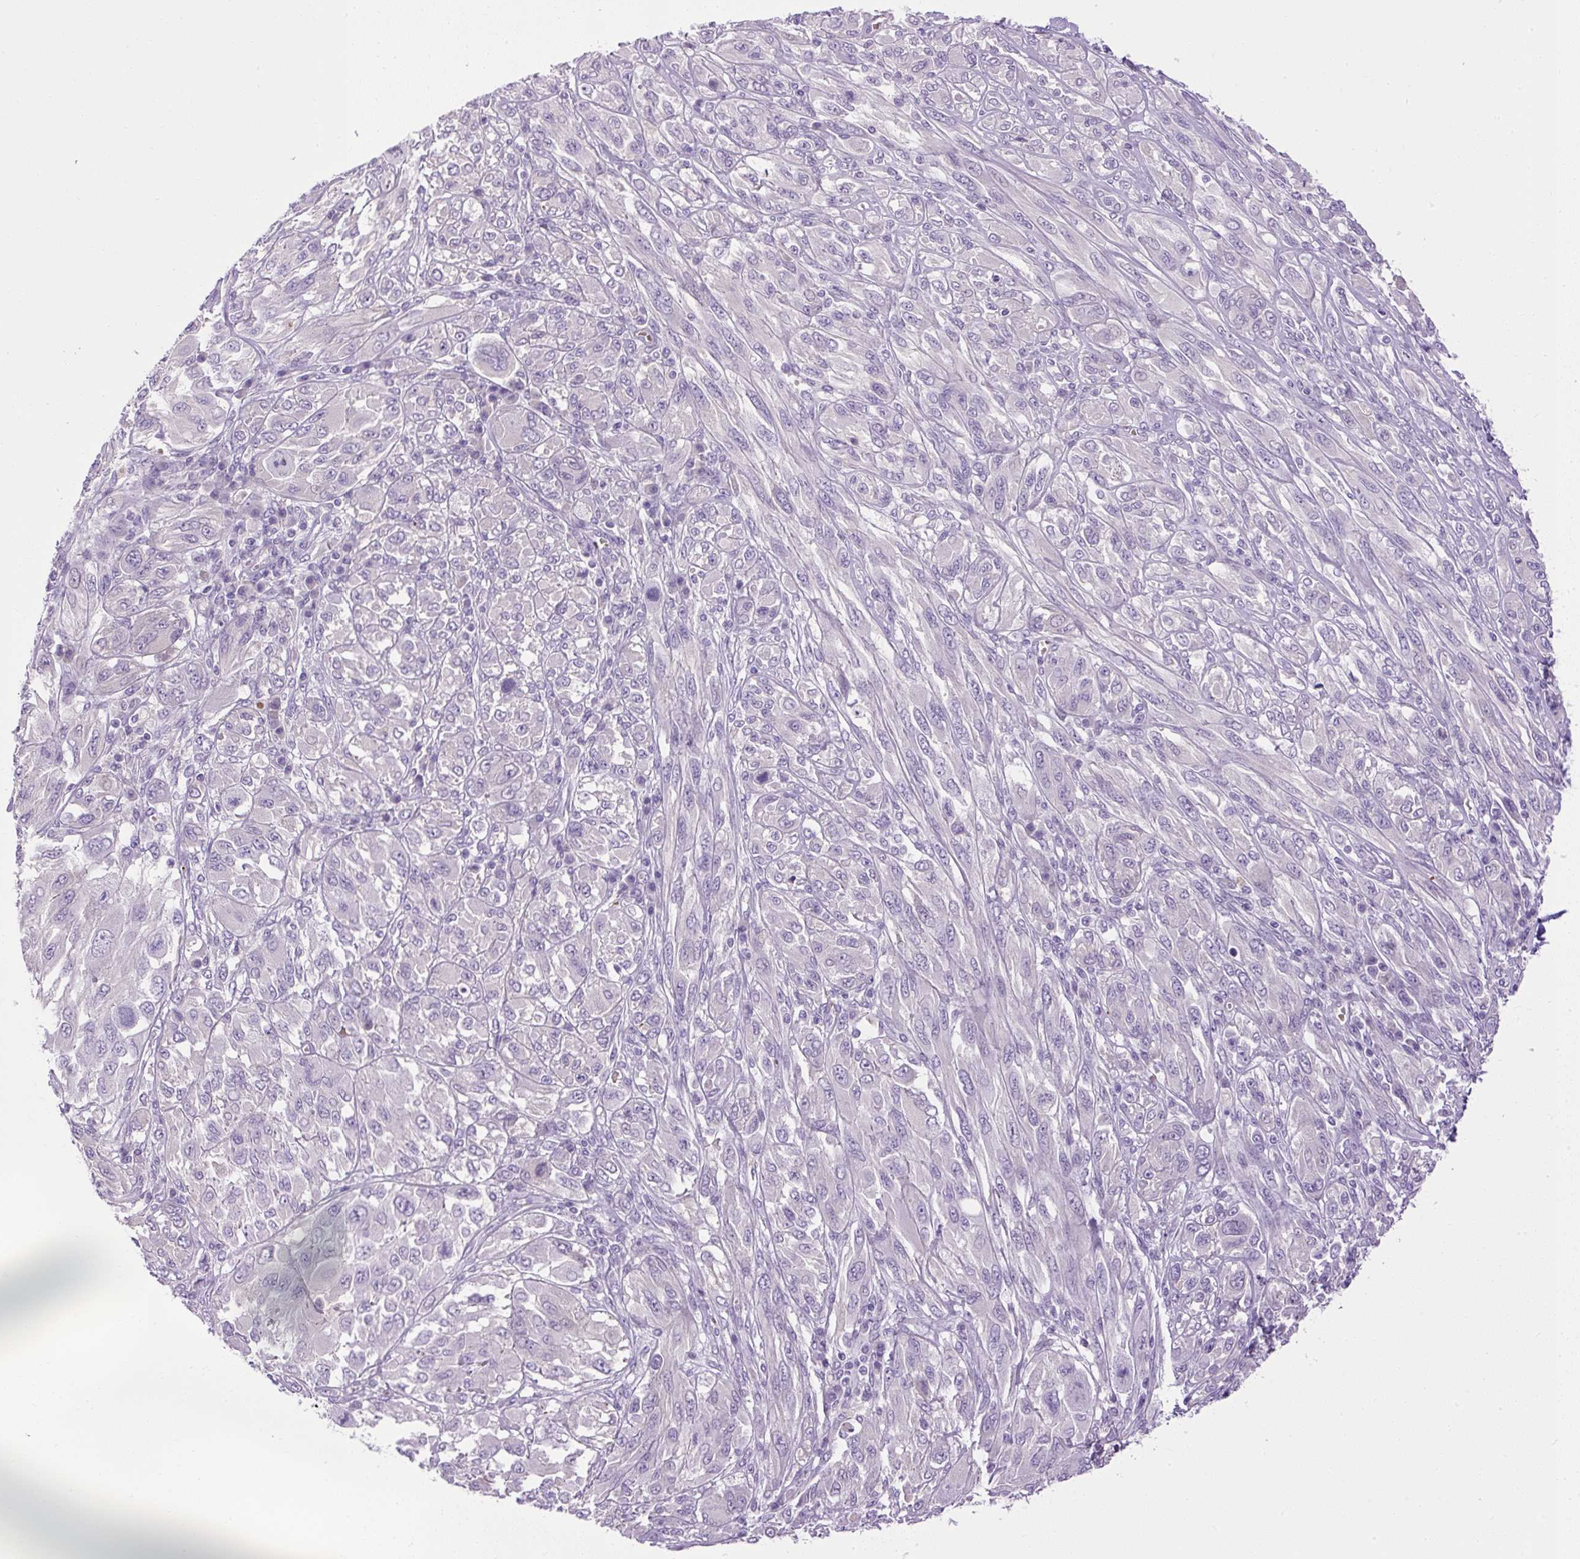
{"staining": {"intensity": "negative", "quantity": "none", "location": "none"}, "tissue": "melanoma", "cell_type": "Tumor cells", "image_type": "cancer", "snomed": [{"axis": "morphology", "description": "Malignant melanoma, NOS"}, {"axis": "topography", "description": "Skin"}], "caption": "There is no significant expression in tumor cells of malignant melanoma.", "gene": "VWA7", "patient": {"sex": "female", "age": 91}}